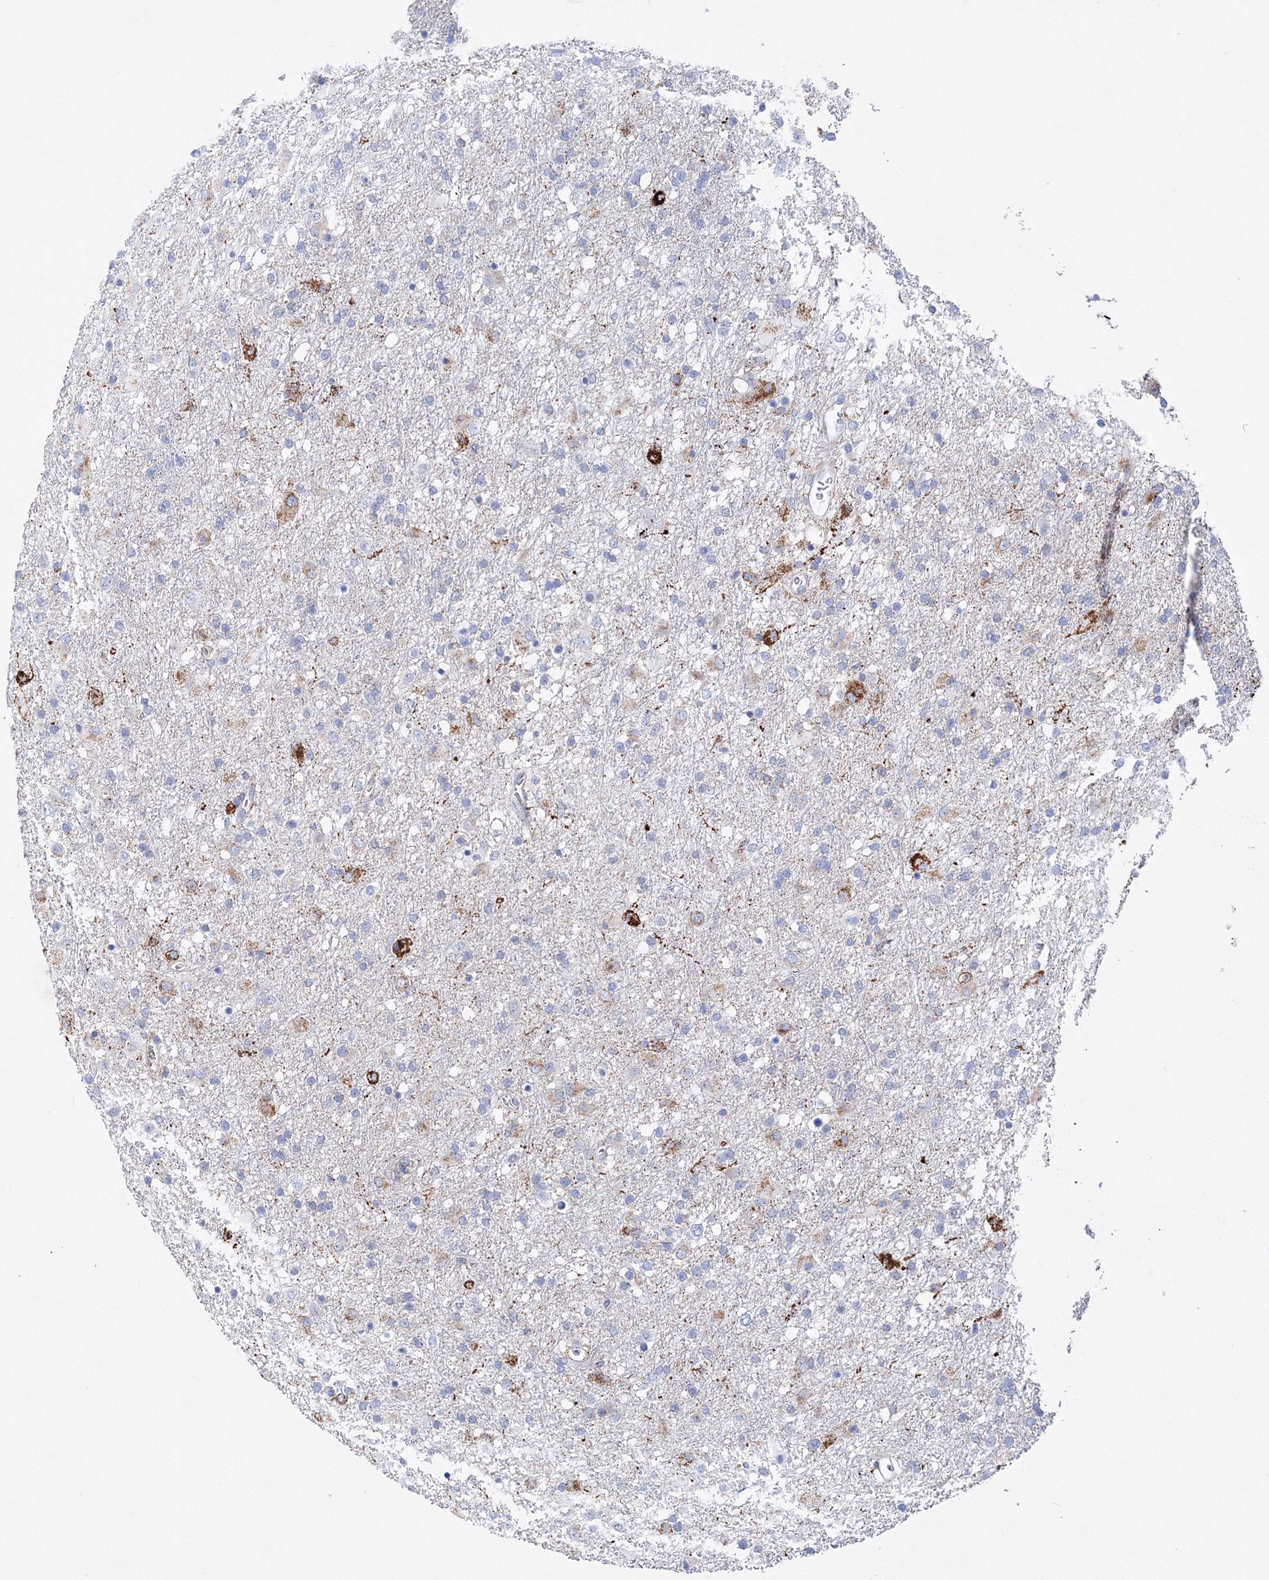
{"staining": {"intensity": "negative", "quantity": "none", "location": "none"}, "tissue": "glioma", "cell_type": "Tumor cells", "image_type": "cancer", "snomed": [{"axis": "morphology", "description": "Glioma, malignant, Low grade"}, {"axis": "topography", "description": "Brain"}], "caption": "Tumor cells are negative for protein expression in human malignant glioma (low-grade).", "gene": "MERTK", "patient": {"sex": "male", "age": 65}}